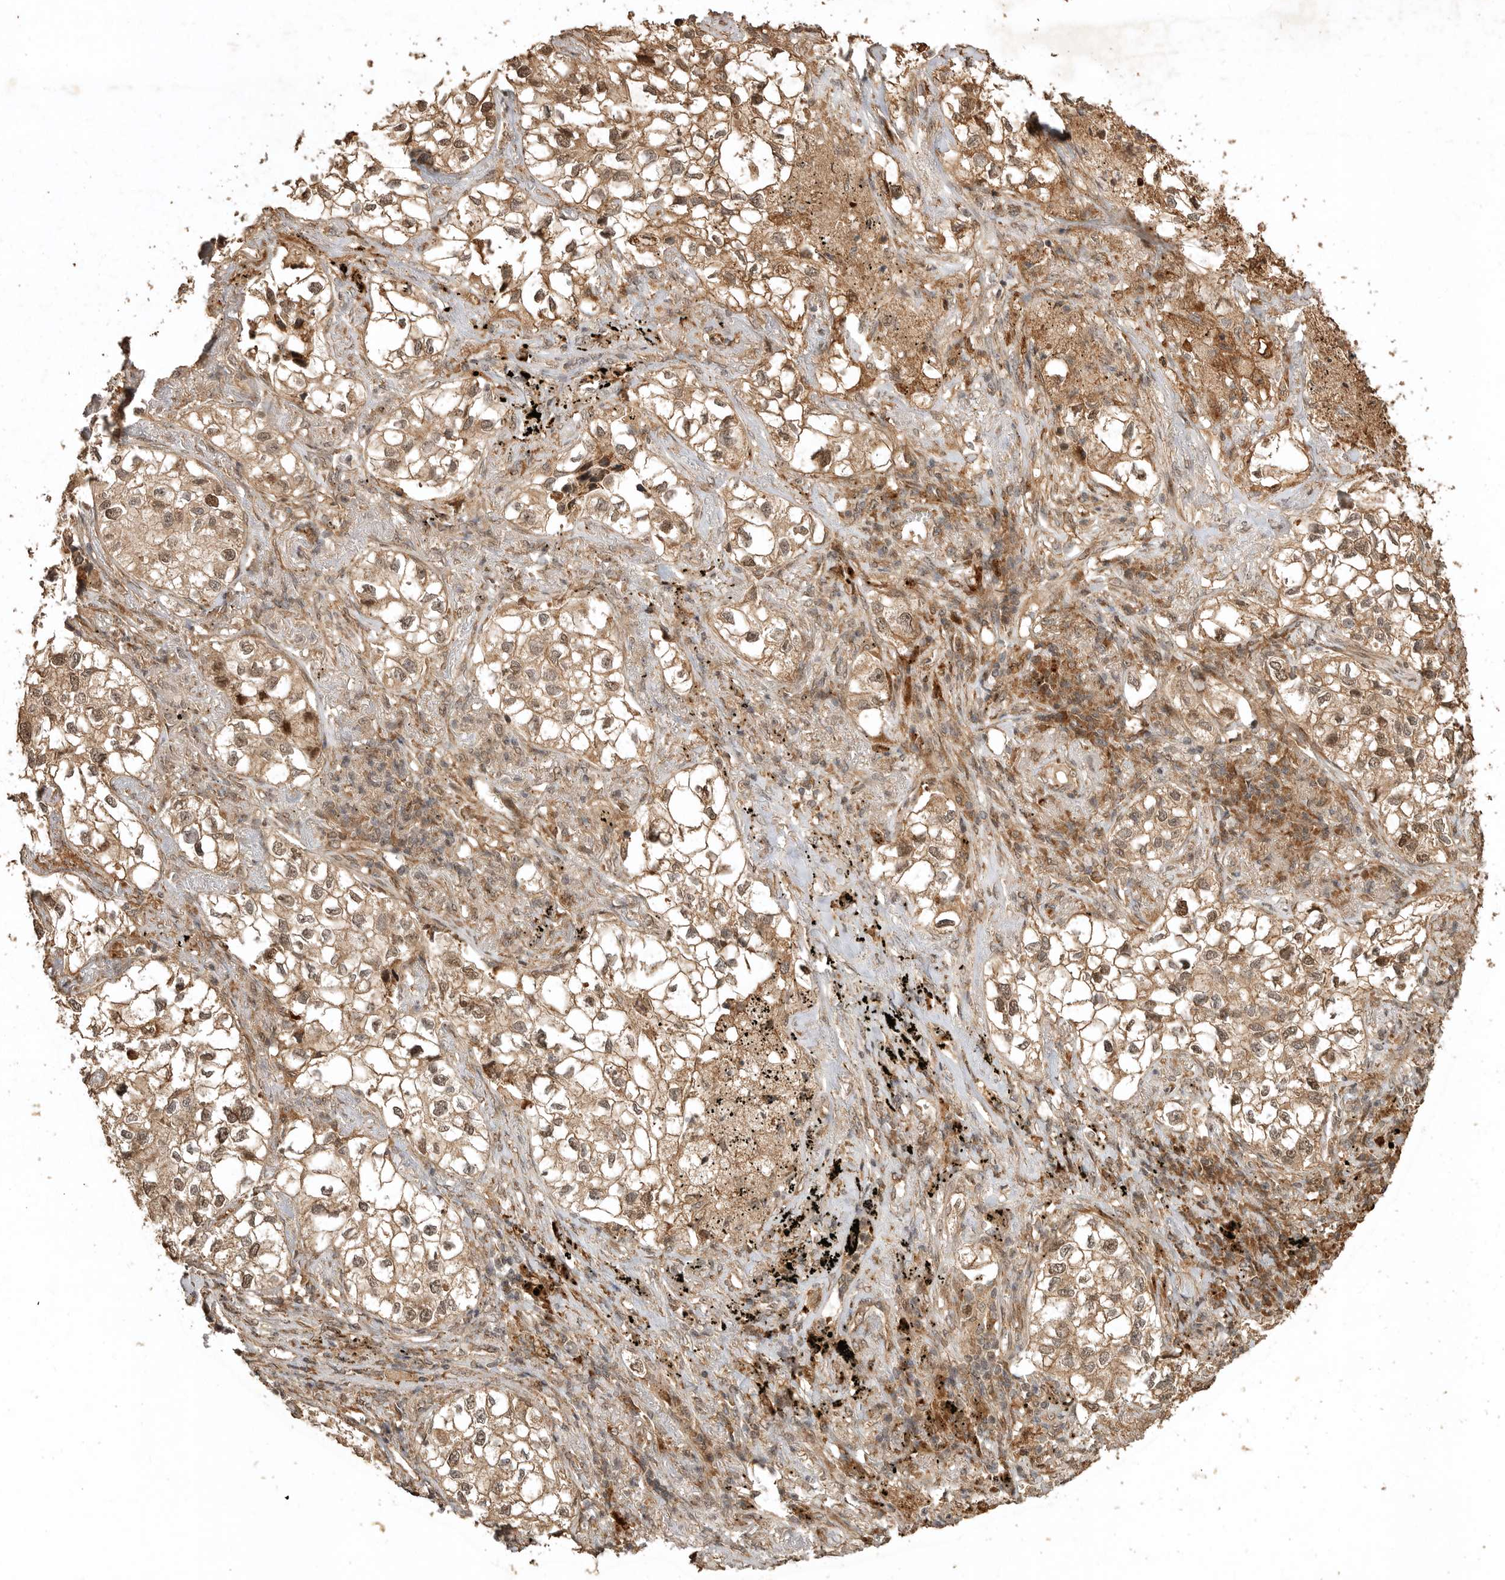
{"staining": {"intensity": "moderate", "quantity": ">75%", "location": "cytoplasmic/membranous,nuclear"}, "tissue": "lung cancer", "cell_type": "Tumor cells", "image_type": "cancer", "snomed": [{"axis": "morphology", "description": "Adenocarcinoma, NOS"}, {"axis": "topography", "description": "Lung"}], "caption": "This is an image of immunohistochemistry staining of lung cancer, which shows moderate expression in the cytoplasmic/membranous and nuclear of tumor cells.", "gene": "BOC", "patient": {"sex": "male", "age": 63}}